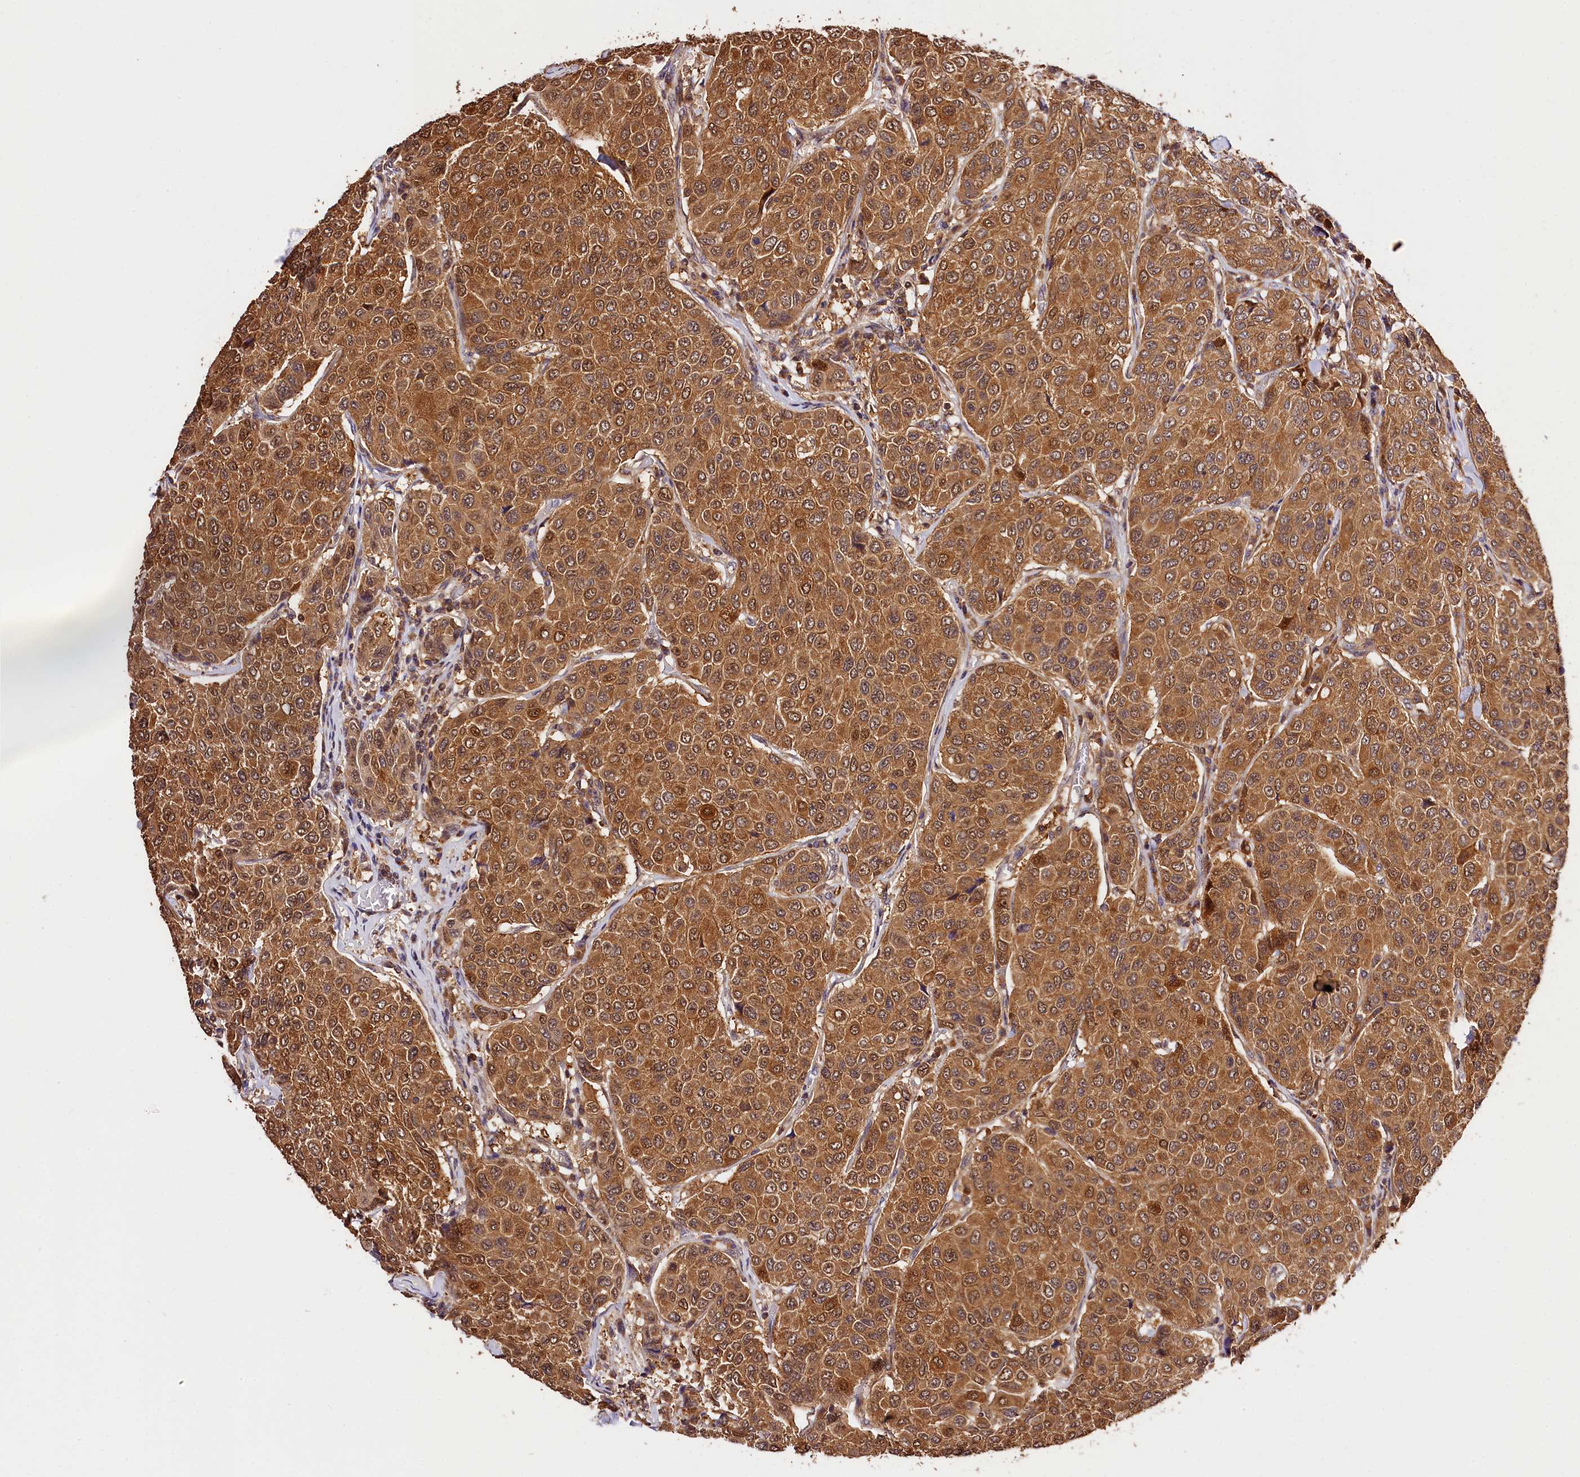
{"staining": {"intensity": "moderate", "quantity": ">75%", "location": "cytoplasmic/membranous,nuclear"}, "tissue": "breast cancer", "cell_type": "Tumor cells", "image_type": "cancer", "snomed": [{"axis": "morphology", "description": "Duct carcinoma"}, {"axis": "topography", "description": "Breast"}], "caption": "DAB (3,3'-diaminobenzidine) immunohistochemical staining of breast infiltrating ductal carcinoma shows moderate cytoplasmic/membranous and nuclear protein positivity in about >75% of tumor cells.", "gene": "KPTN", "patient": {"sex": "female", "age": 55}}